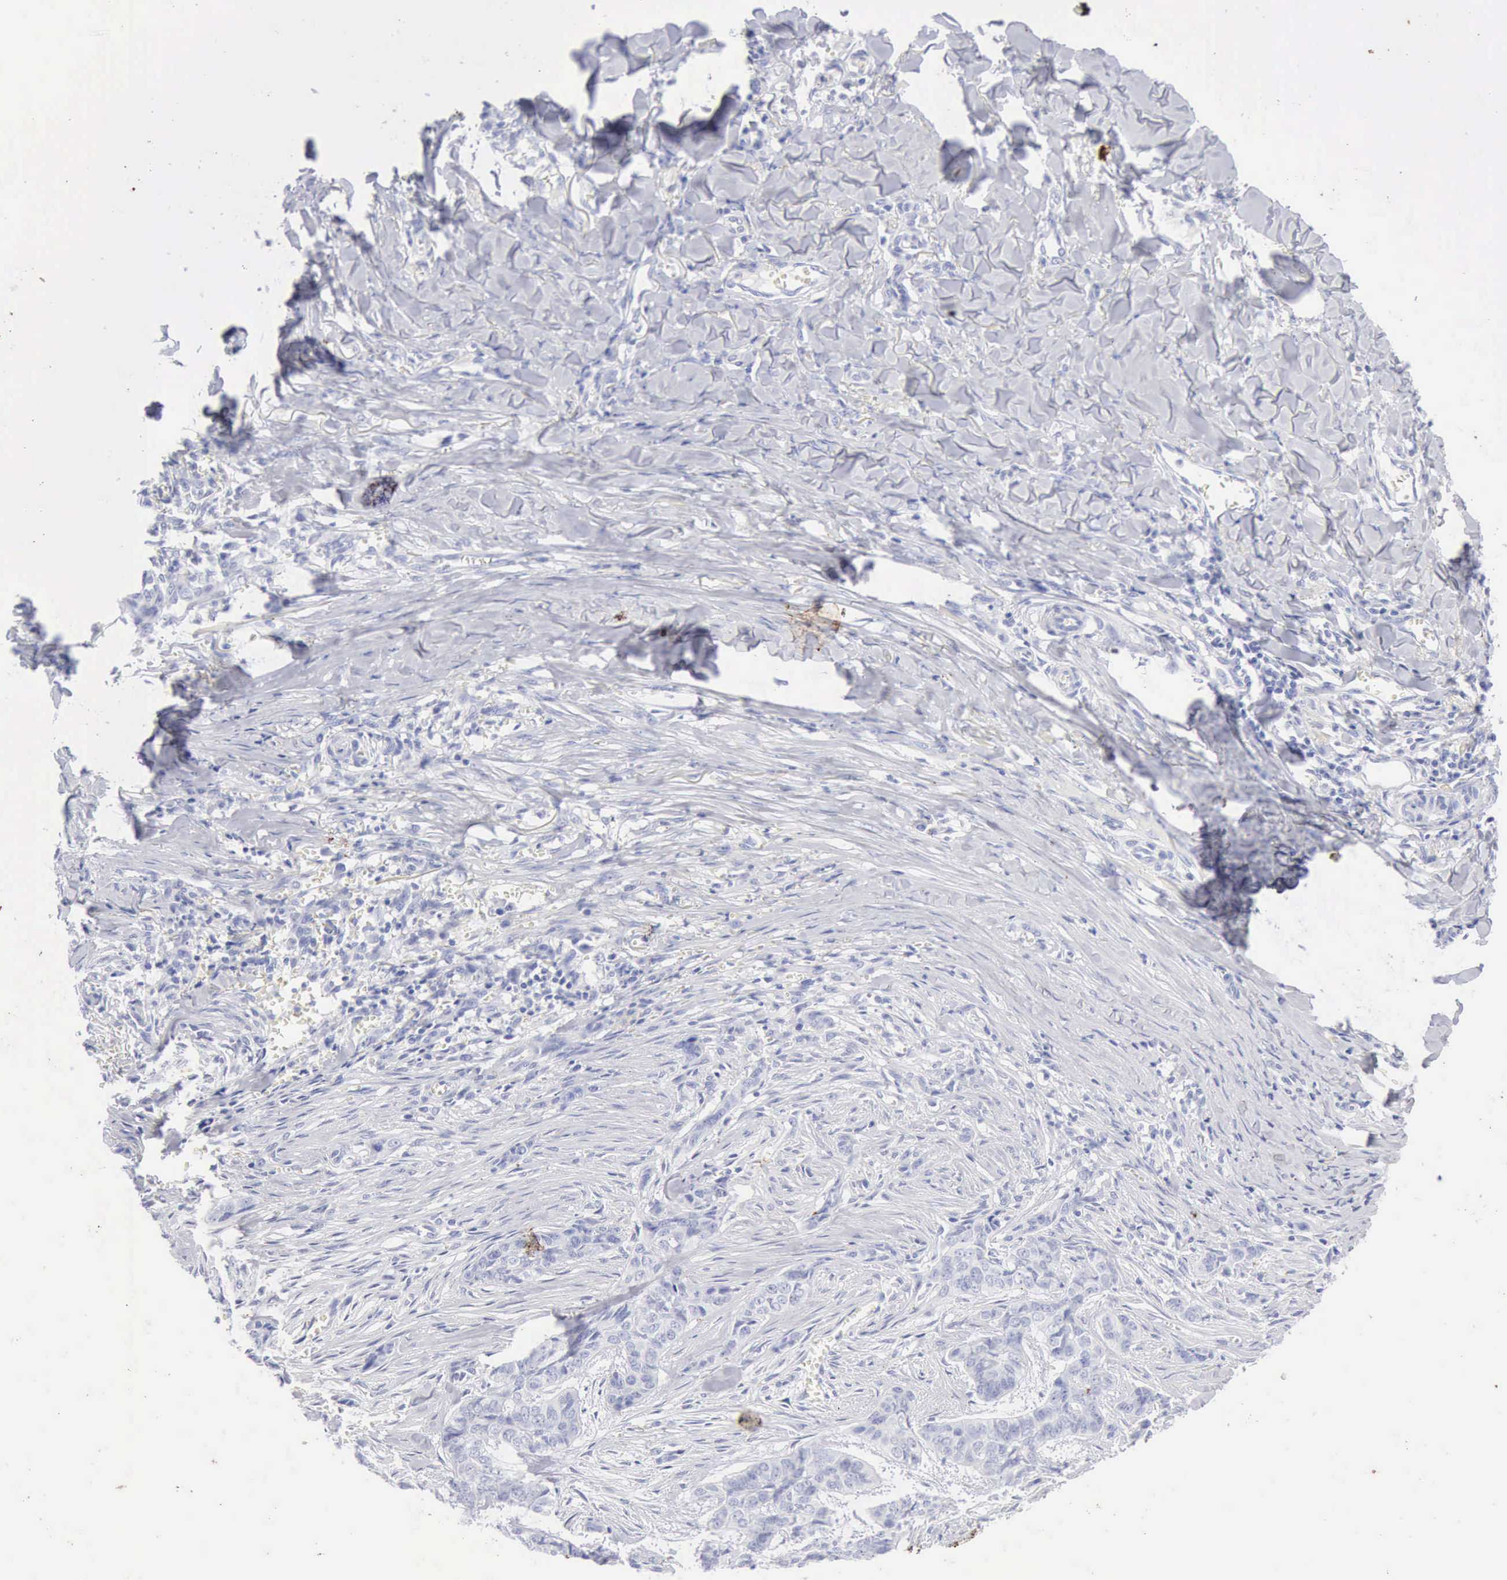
{"staining": {"intensity": "negative", "quantity": "none", "location": "none"}, "tissue": "skin cancer", "cell_type": "Tumor cells", "image_type": "cancer", "snomed": [{"axis": "morphology", "description": "Normal tissue, NOS"}, {"axis": "morphology", "description": "Basal cell carcinoma"}, {"axis": "topography", "description": "Skin"}], "caption": "Tumor cells show no significant protein staining in basal cell carcinoma (skin).", "gene": "KRT10", "patient": {"sex": "female", "age": 65}}